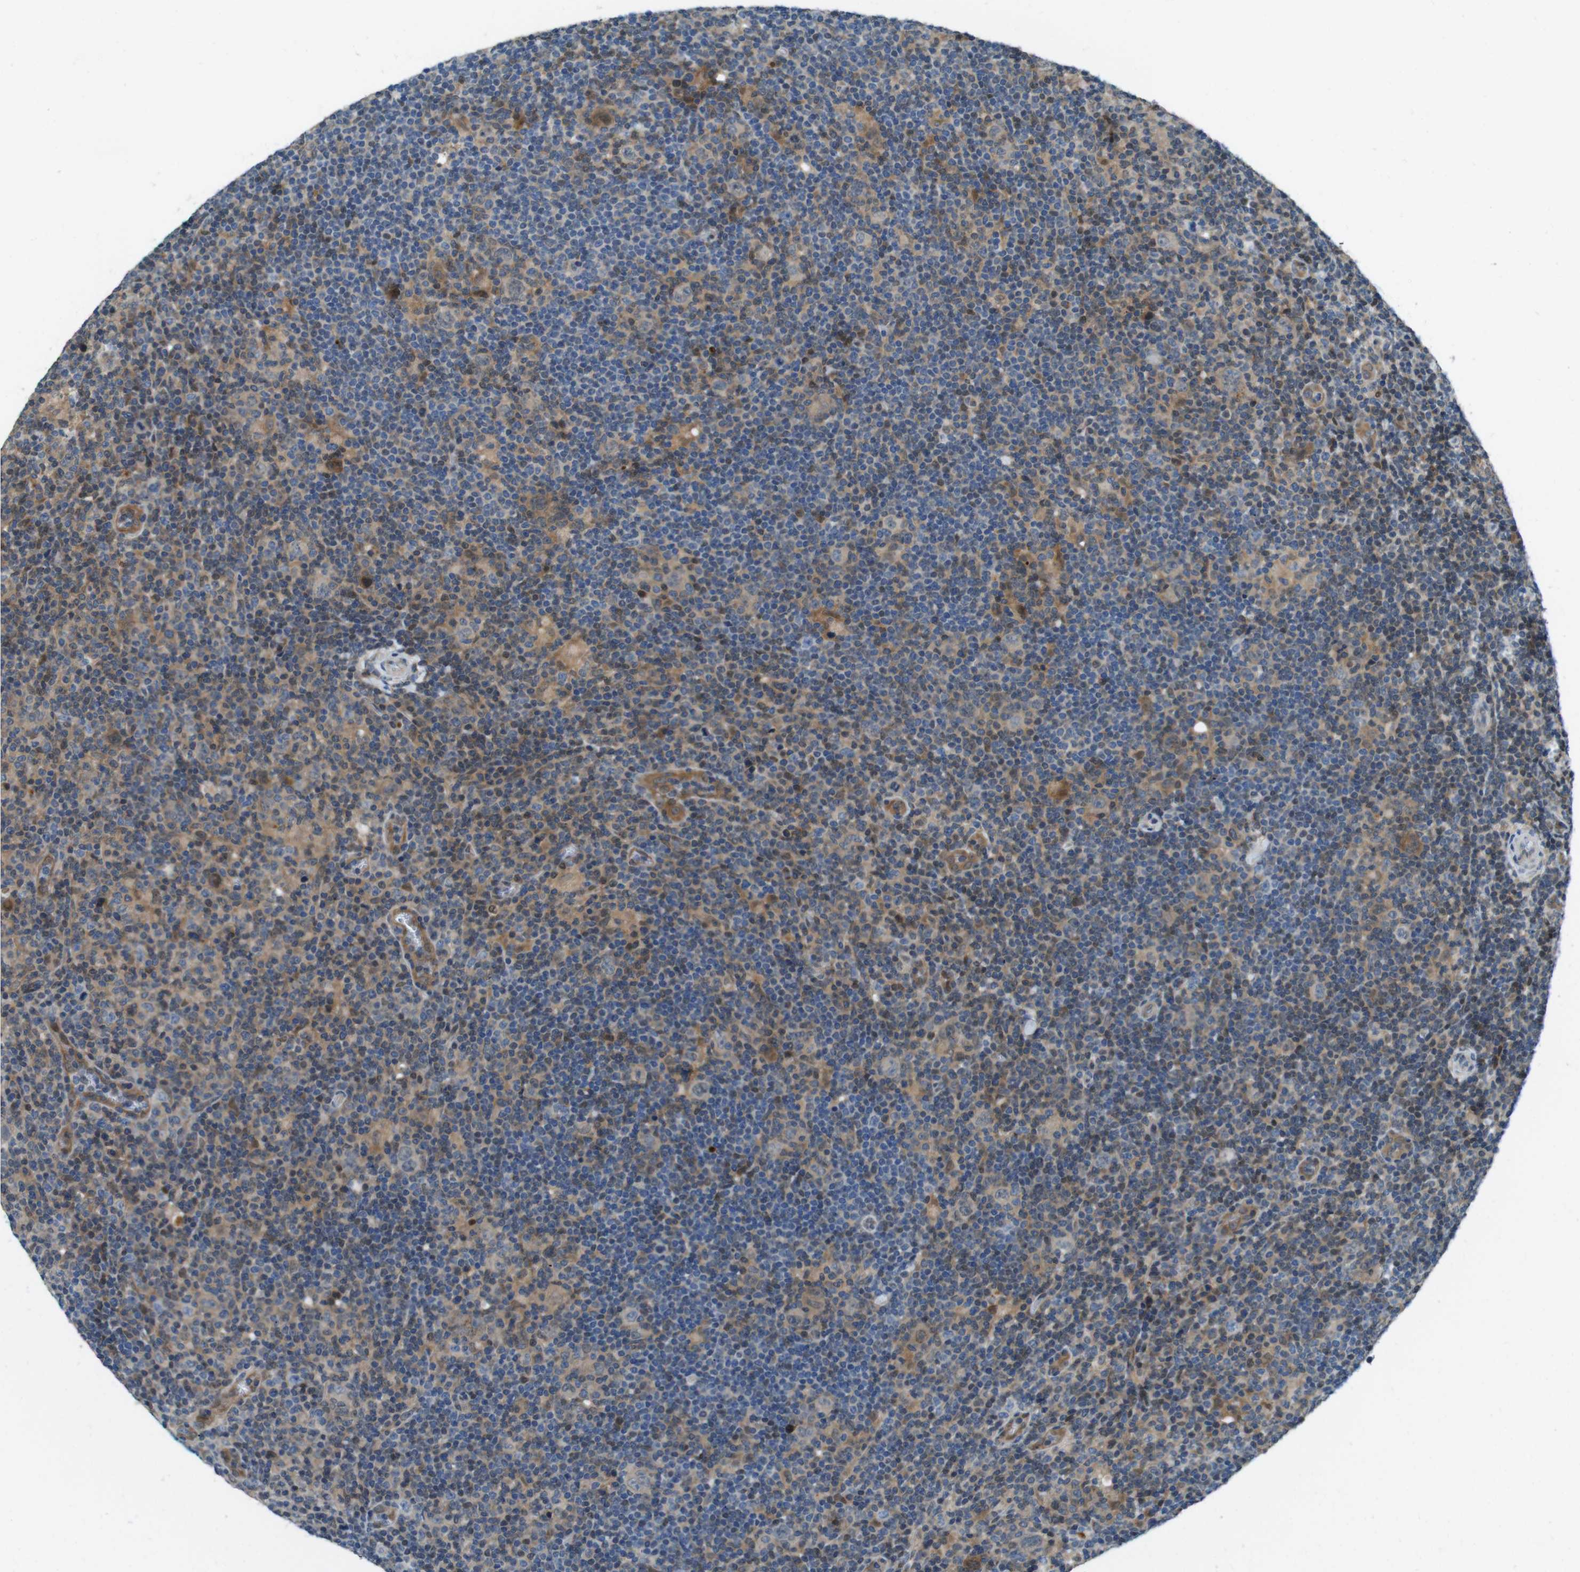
{"staining": {"intensity": "weak", "quantity": "25%-75%", "location": "cytoplasmic/membranous"}, "tissue": "lymphoma", "cell_type": "Tumor cells", "image_type": "cancer", "snomed": [{"axis": "morphology", "description": "Hodgkin's disease, NOS"}, {"axis": "topography", "description": "Lymph node"}], "caption": "Brown immunohistochemical staining in lymphoma shows weak cytoplasmic/membranous expression in about 25%-75% of tumor cells. (Stains: DAB (3,3'-diaminobenzidine) in brown, nuclei in blue, Microscopy: brightfield microscopy at high magnification).", "gene": "LRP5", "patient": {"sex": "female", "age": 57}}